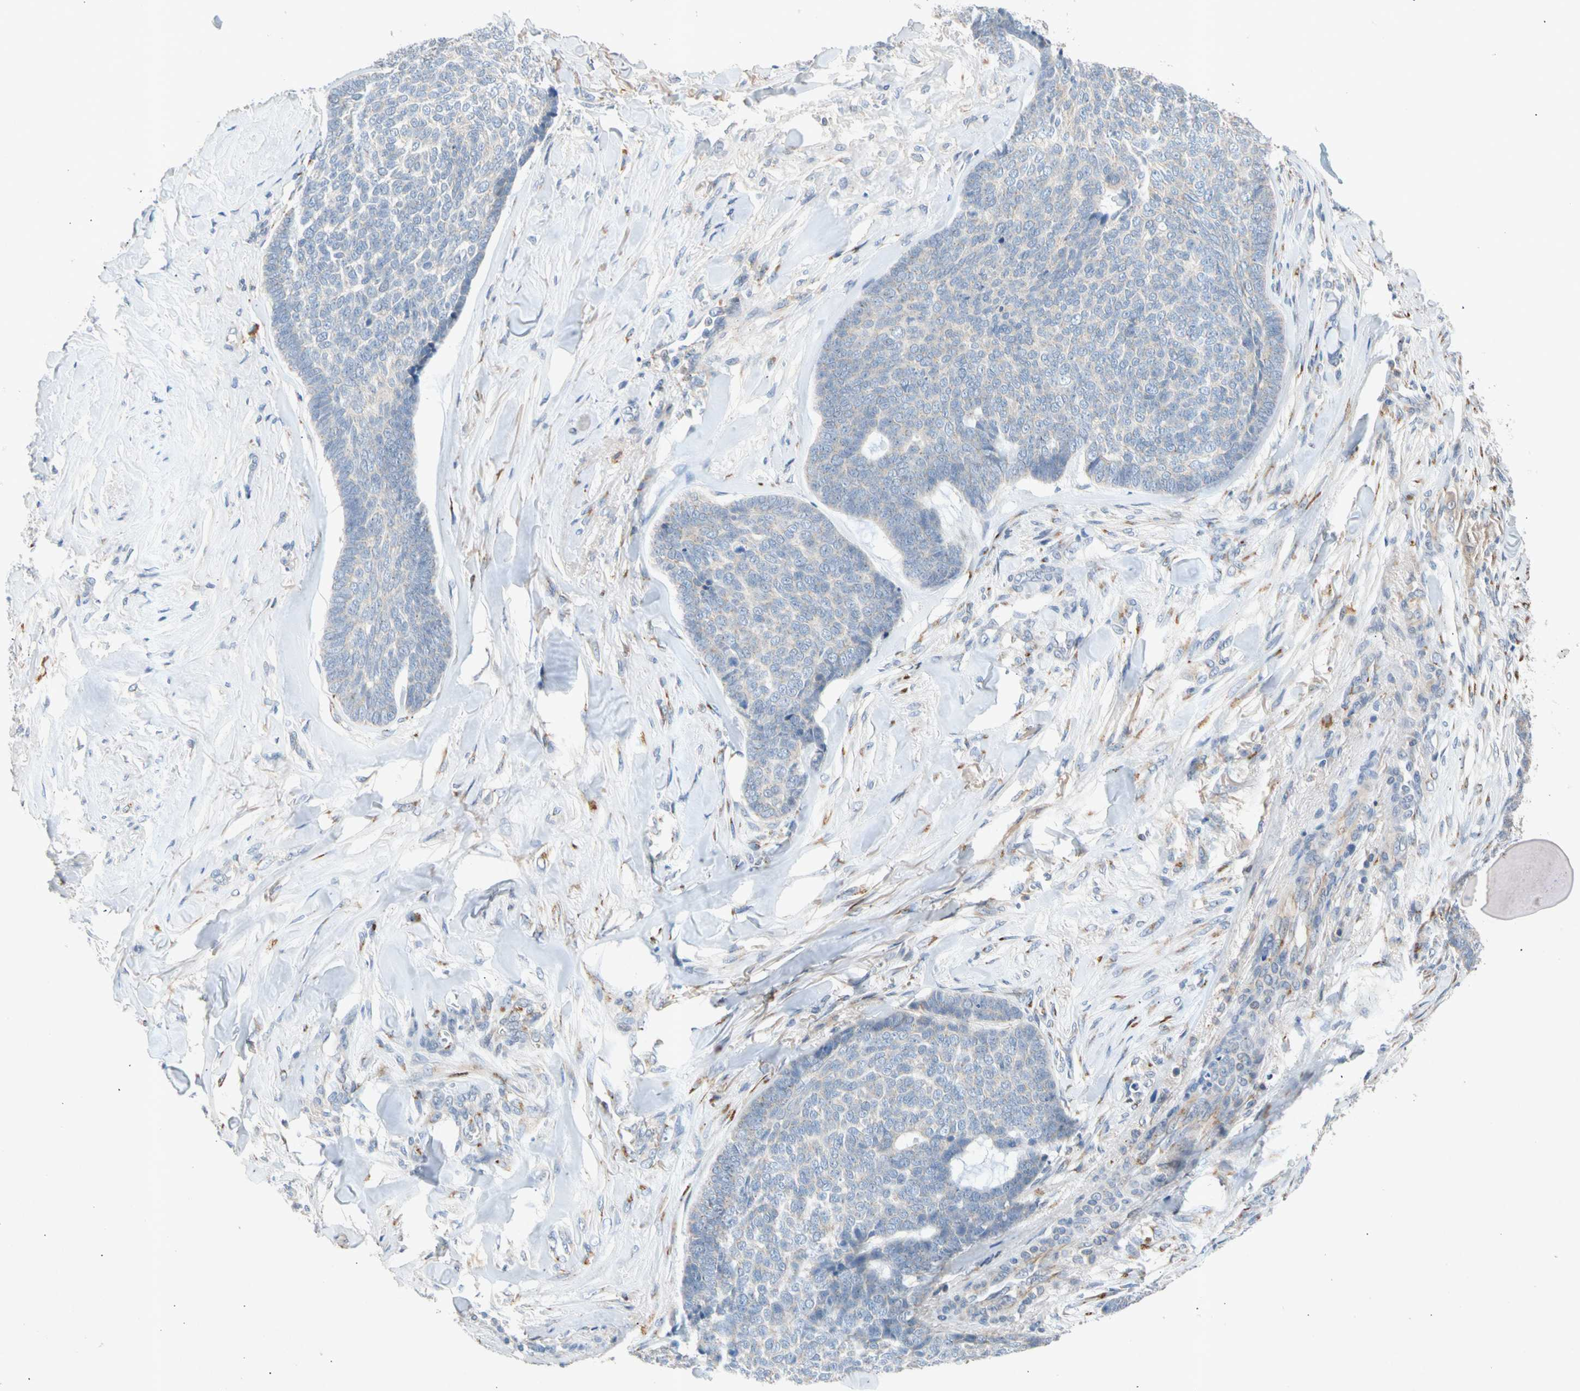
{"staining": {"intensity": "negative", "quantity": "none", "location": "none"}, "tissue": "skin cancer", "cell_type": "Tumor cells", "image_type": "cancer", "snomed": [{"axis": "morphology", "description": "Basal cell carcinoma"}, {"axis": "topography", "description": "Skin"}], "caption": "There is no significant positivity in tumor cells of skin basal cell carcinoma. (Brightfield microscopy of DAB (3,3'-diaminobenzidine) immunohistochemistry at high magnification).", "gene": "GASK1B", "patient": {"sex": "male", "age": 84}}